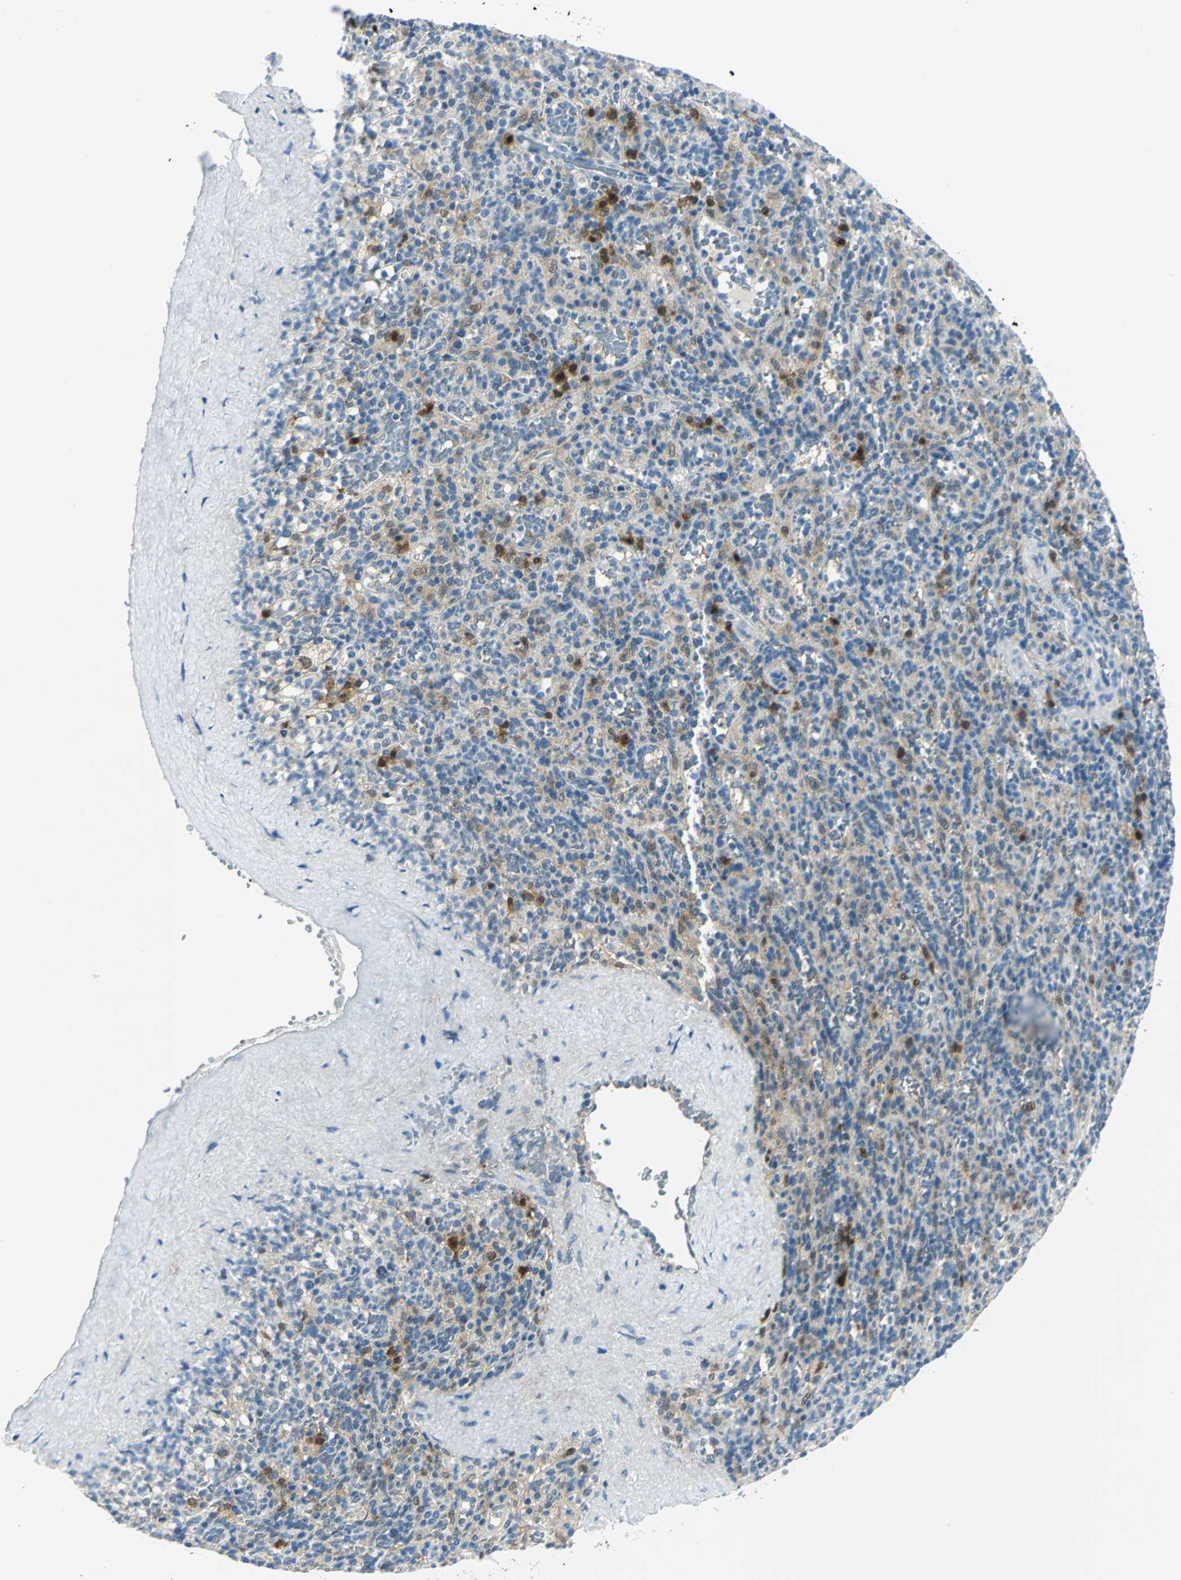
{"staining": {"intensity": "negative", "quantity": "none", "location": "none"}, "tissue": "spleen", "cell_type": "Cells in red pulp", "image_type": "normal", "snomed": [{"axis": "morphology", "description": "Normal tissue, NOS"}, {"axis": "topography", "description": "Spleen"}], "caption": "Immunohistochemistry (IHC) of benign spleen displays no staining in cells in red pulp. Brightfield microscopy of immunohistochemistry stained with DAB (3,3'-diaminobenzidine) (brown) and hematoxylin (blue), captured at high magnification.", "gene": "AKR1A1", "patient": {"sex": "male", "age": 36}}